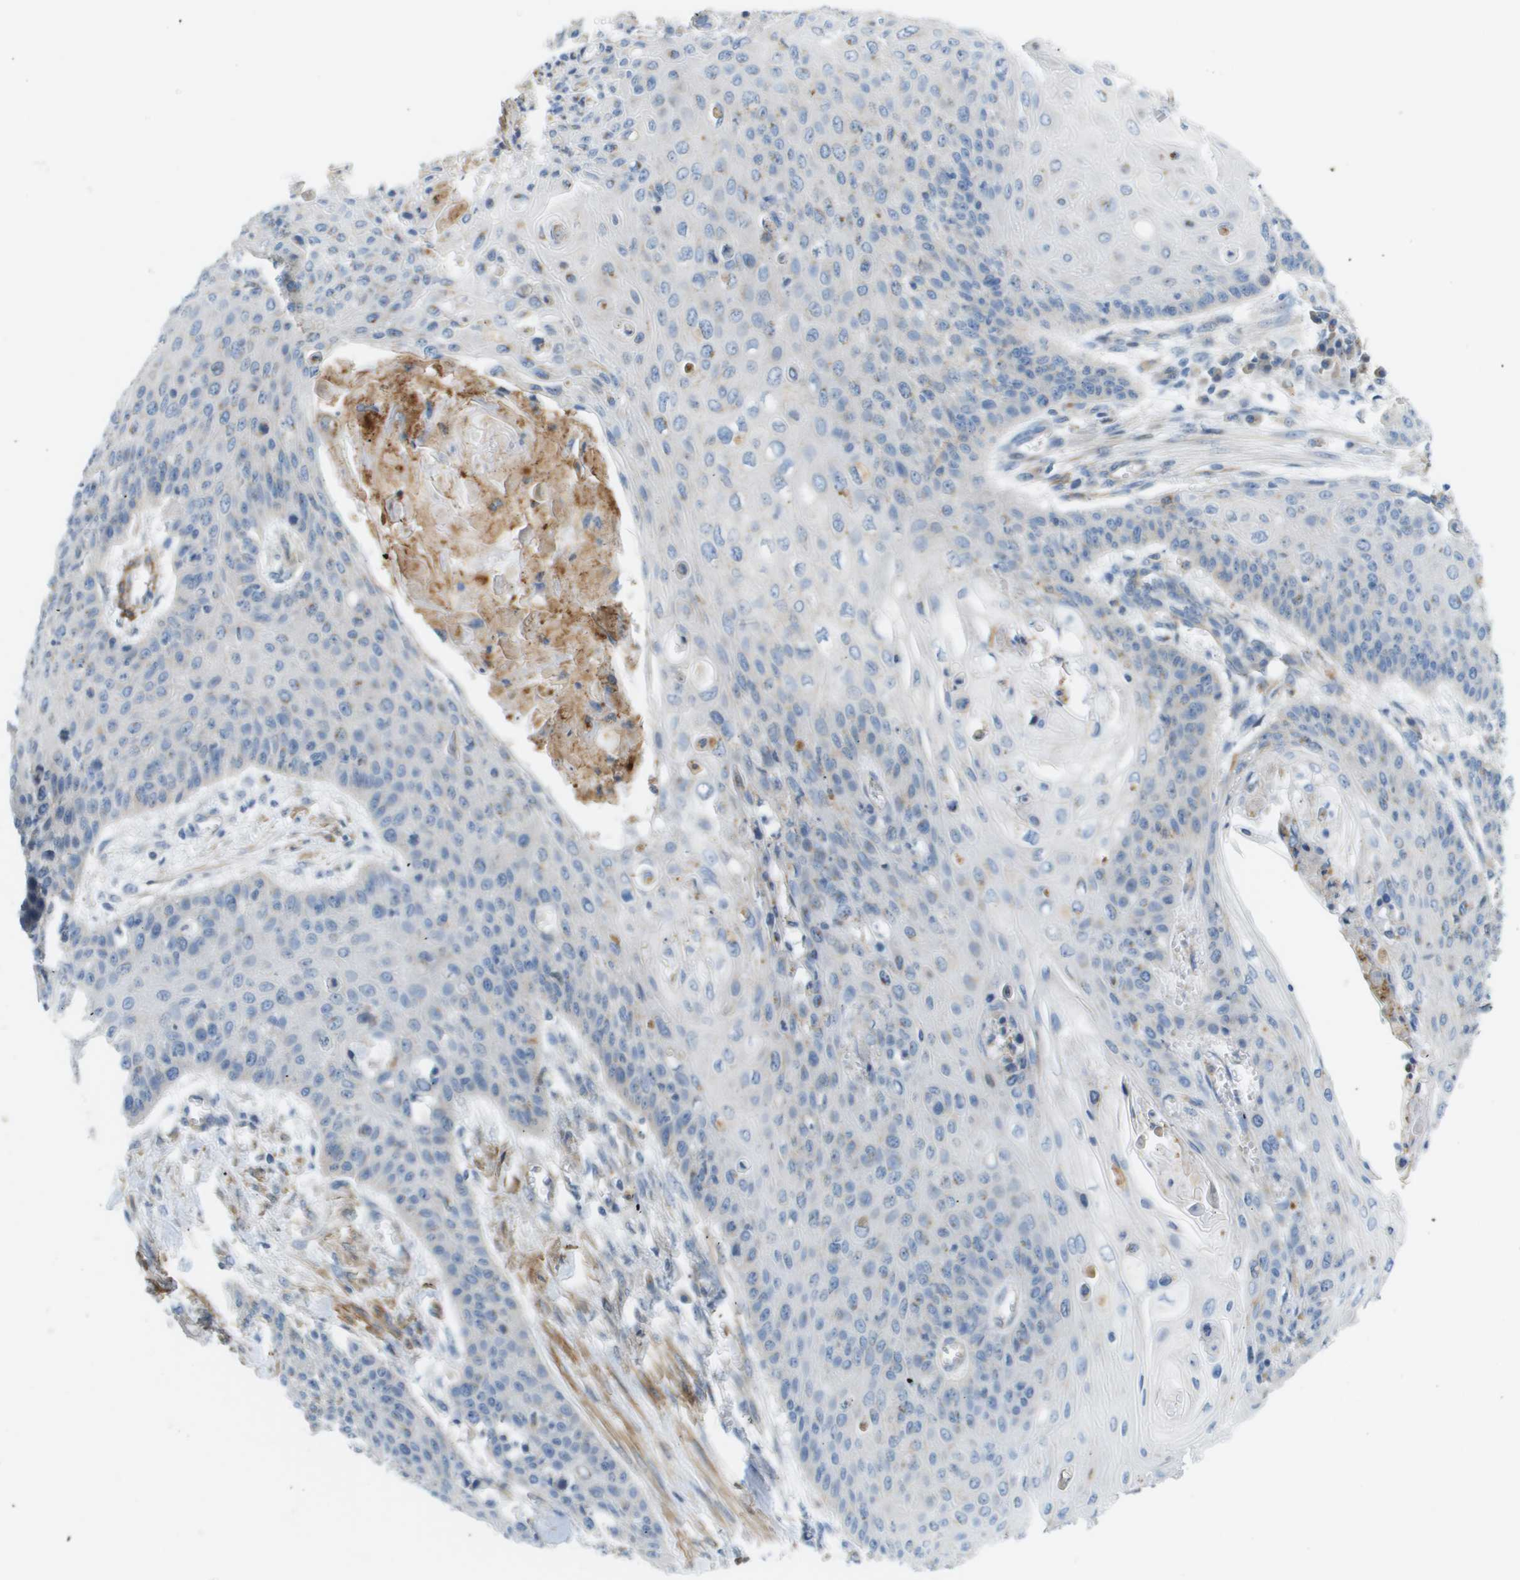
{"staining": {"intensity": "negative", "quantity": "none", "location": "none"}, "tissue": "cervical cancer", "cell_type": "Tumor cells", "image_type": "cancer", "snomed": [{"axis": "morphology", "description": "Squamous cell carcinoma, NOS"}, {"axis": "topography", "description": "Cervix"}], "caption": "A high-resolution image shows immunohistochemistry staining of cervical cancer, which exhibits no significant staining in tumor cells.", "gene": "MYH11", "patient": {"sex": "female", "age": 39}}